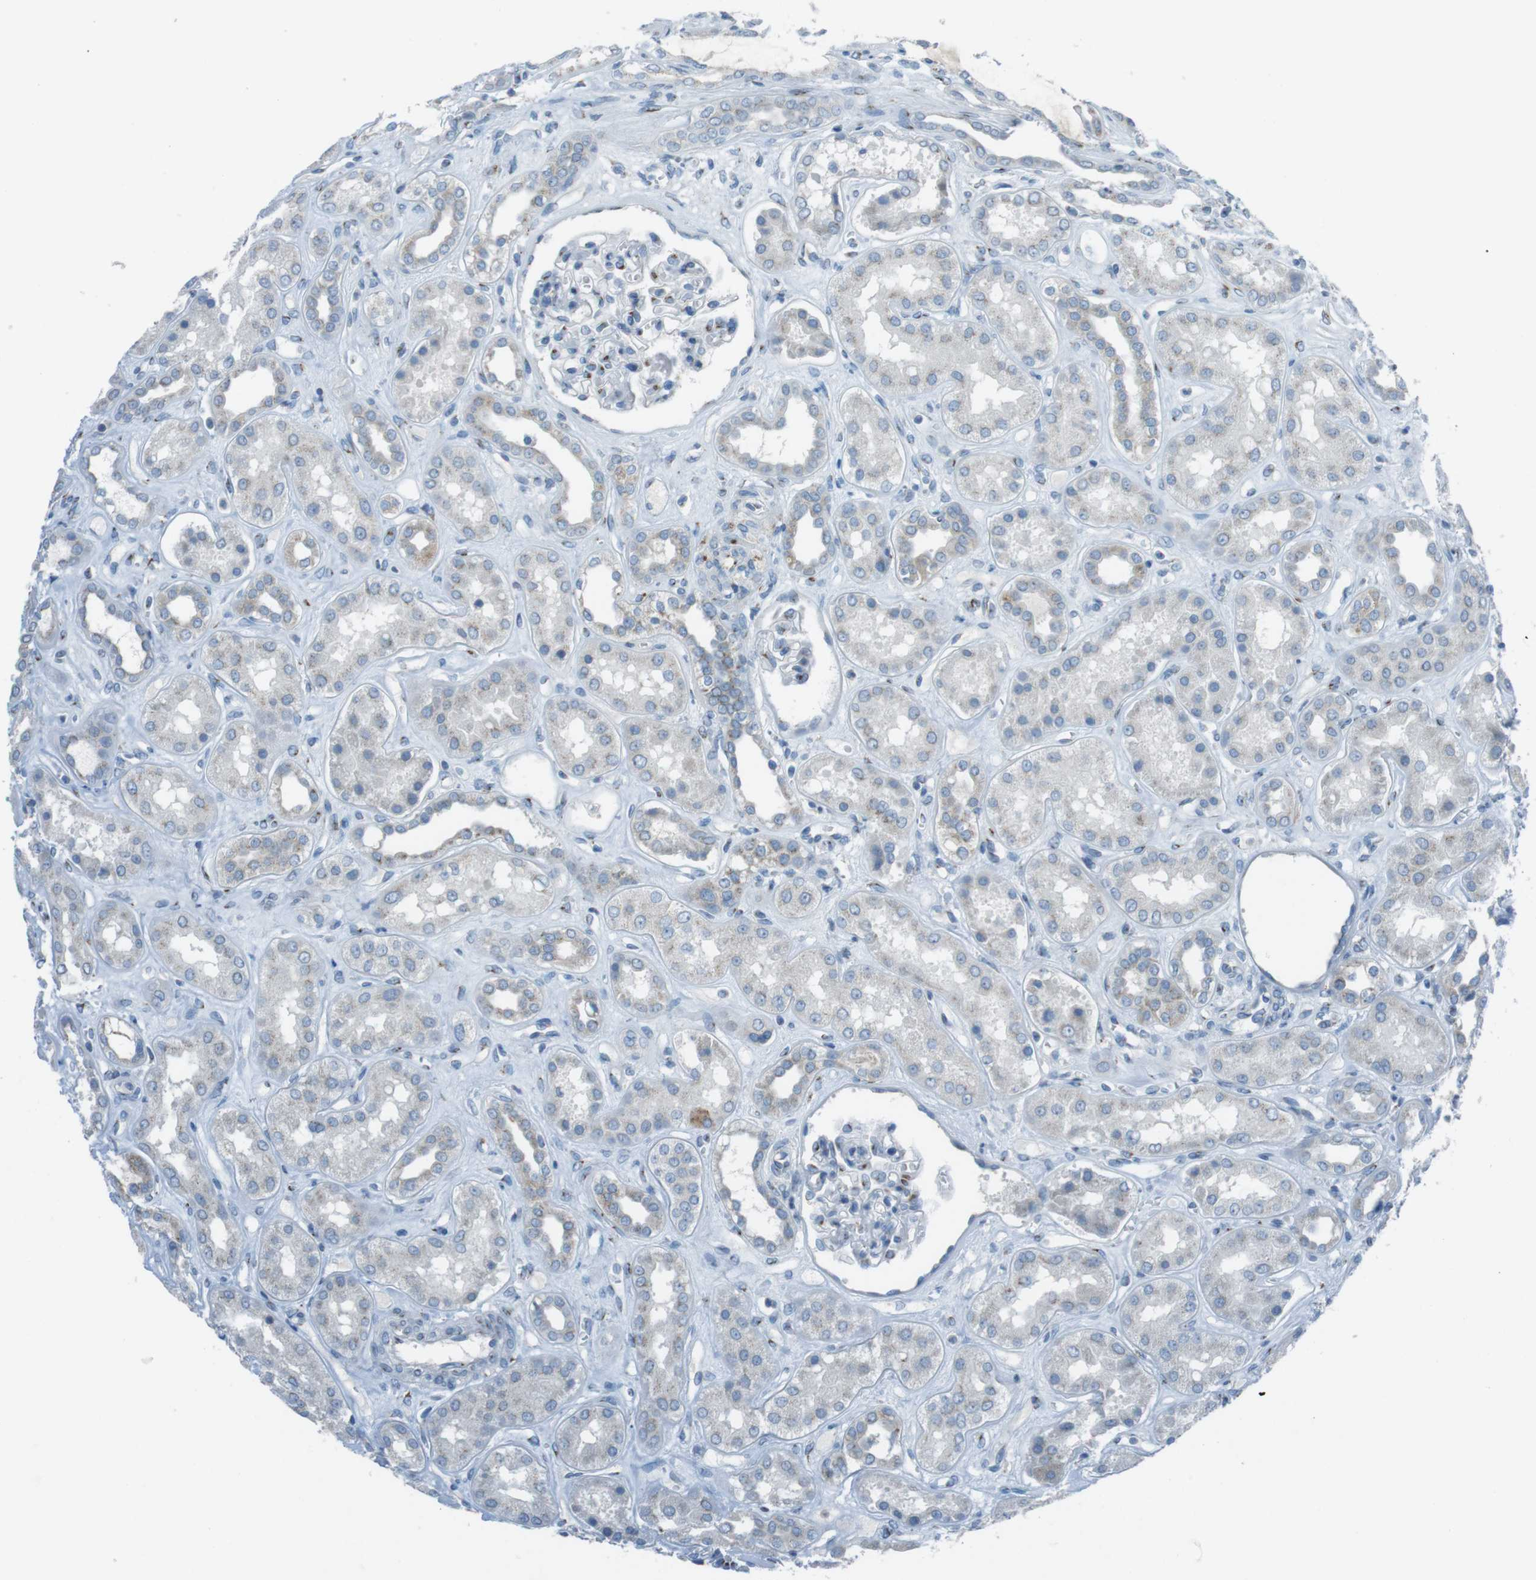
{"staining": {"intensity": "moderate", "quantity": "<25%", "location": "cytoplasmic/membranous"}, "tissue": "kidney", "cell_type": "Cells in glomeruli", "image_type": "normal", "snomed": [{"axis": "morphology", "description": "Normal tissue, NOS"}, {"axis": "topography", "description": "Kidney"}], "caption": "Cells in glomeruli exhibit low levels of moderate cytoplasmic/membranous expression in about <25% of cells in unremarkable human kidney.", "gene": "TXNDC15", "patient": {"sex": "male", "age": 59}}